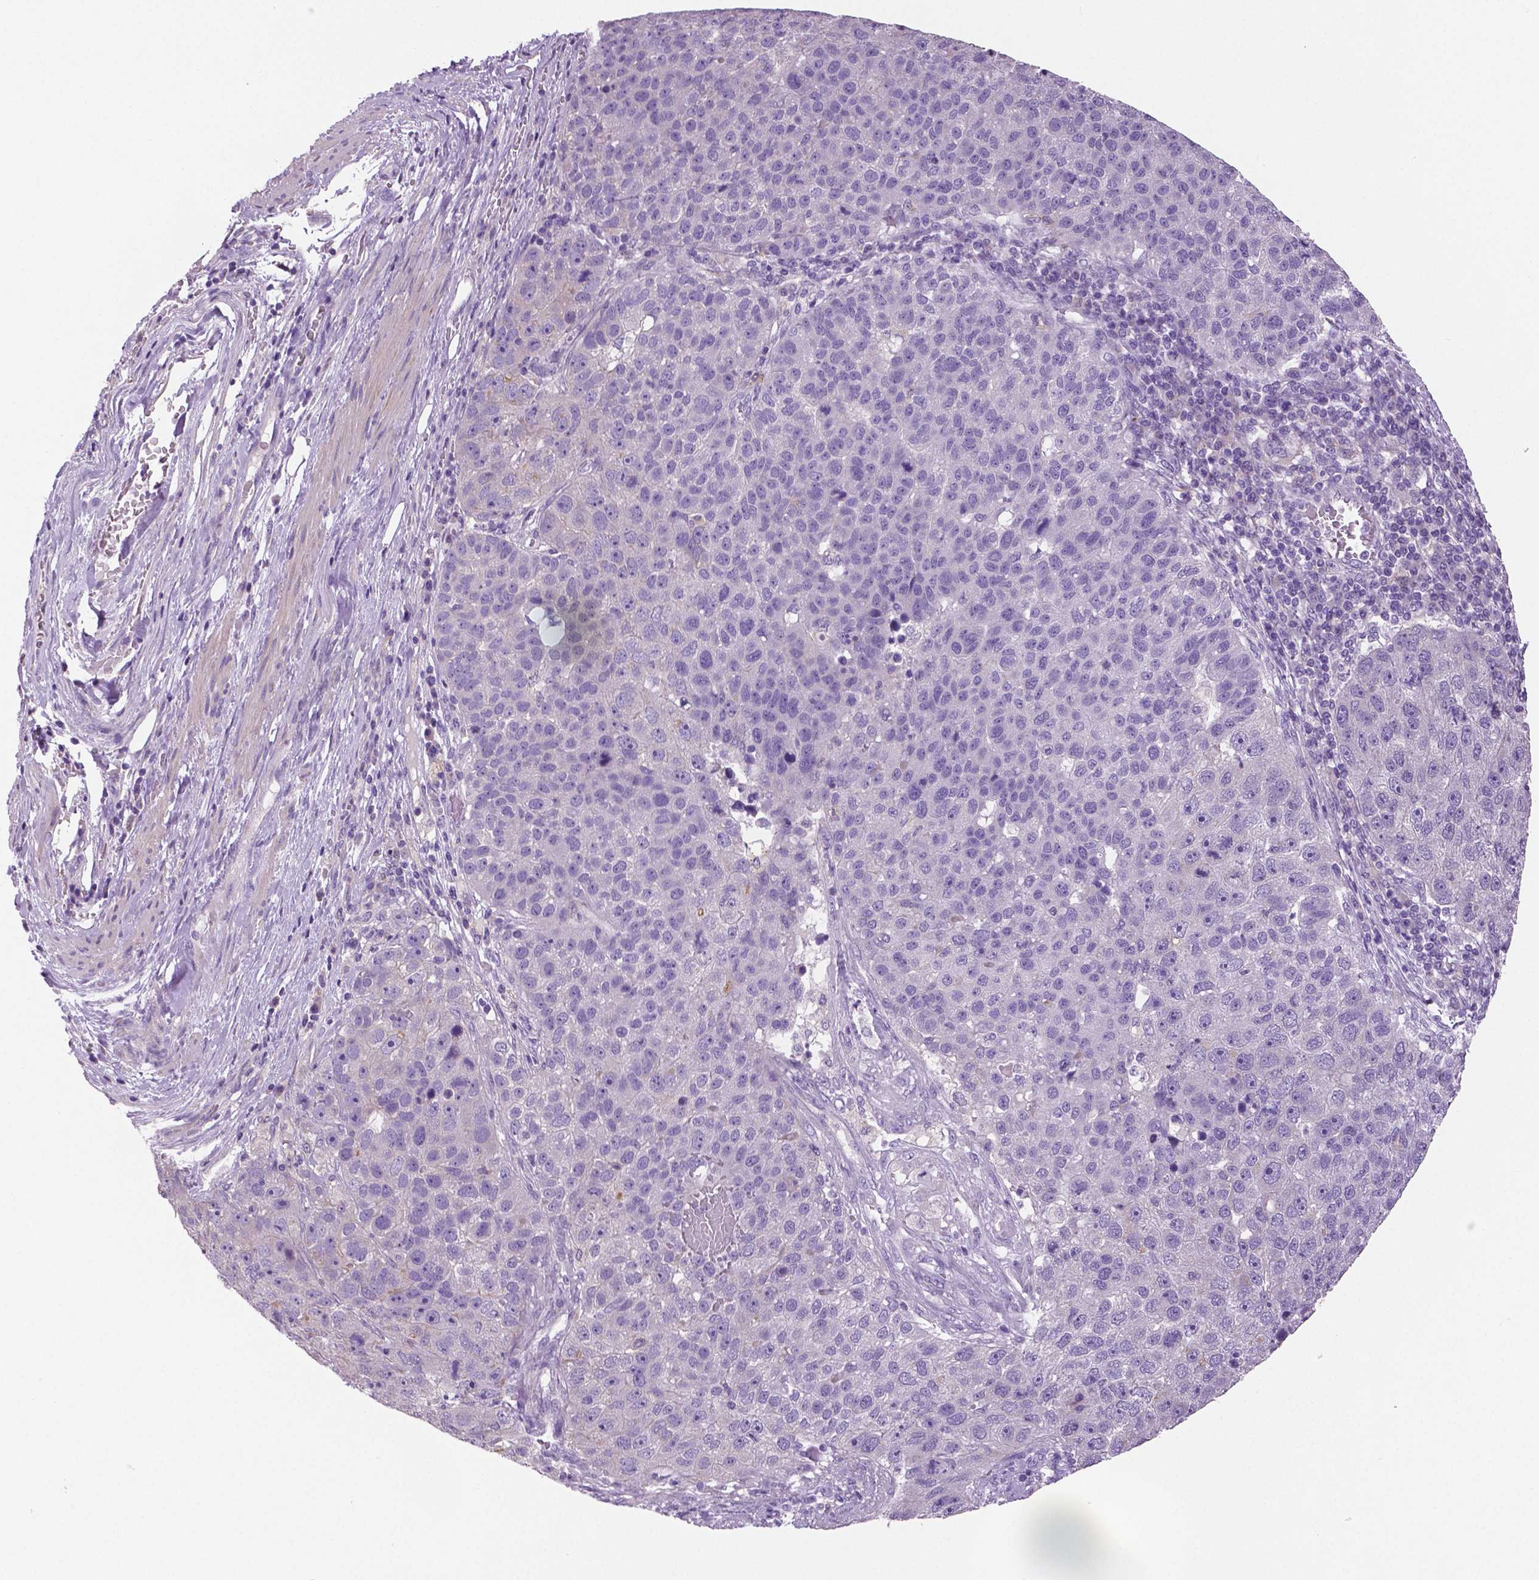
{"staining": {"intensity": "negative", "quantity": "none", "location": "none"}, "tissue": "pancreatic cancer", "cell_type": "Tumor cells", "image_type": "cancer", "snomed": [{"axis": "morphology", "description": "Adenocarcinoma, NOS"}, {"axis": "topography", "description": "Pancreas"}], "caption": "A high-resolution micrograph shows IHC staining of pancreatic cancer, which displays no significant staining in tumor cells.", "gene": "DNAH12", "patient": {"sex": "female", "age": 61}}